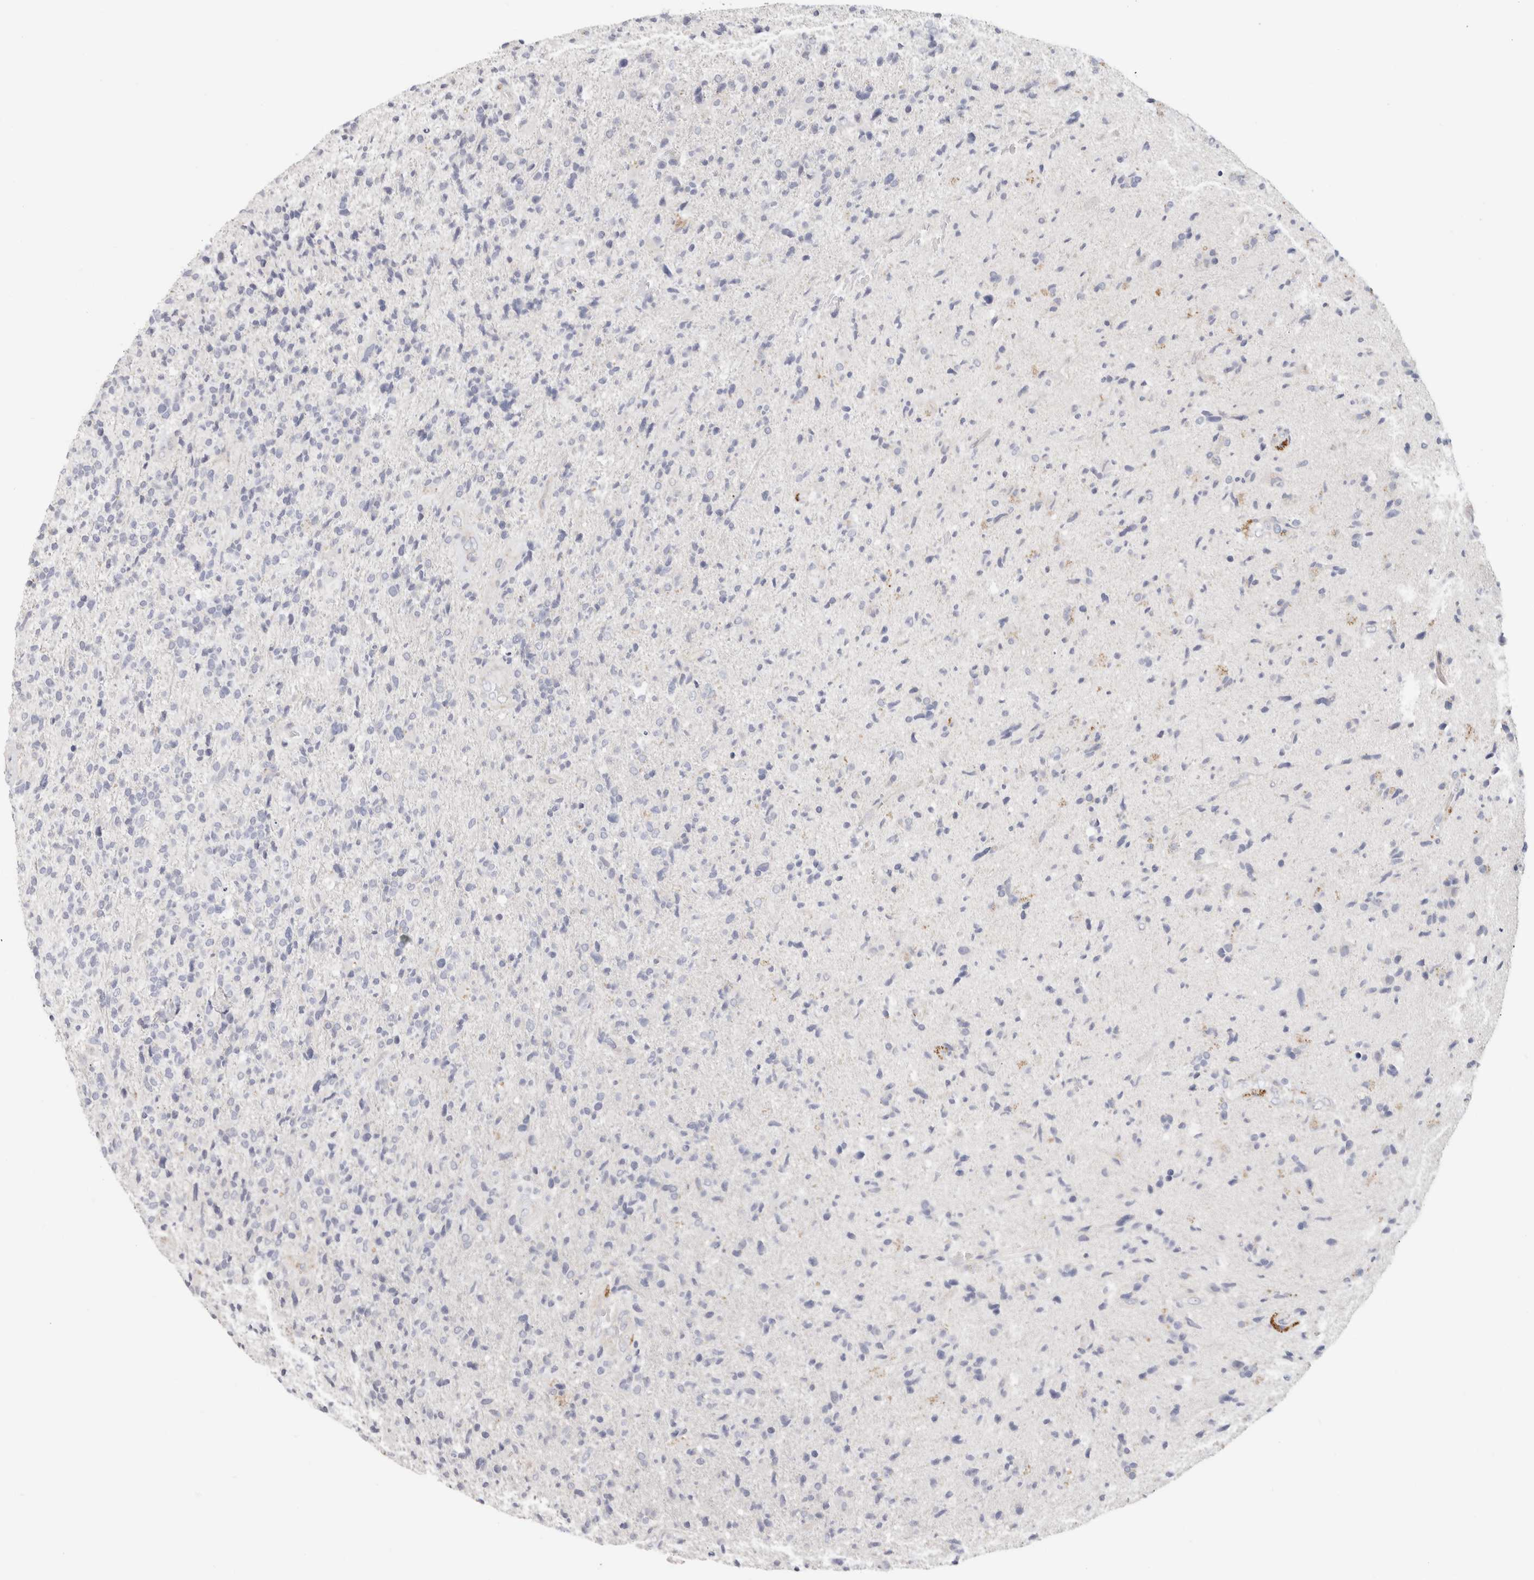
{"staining": {"intensity": "negative", "quantity": "none", "location": "none"}, "tissue": "glioma", "cell_type": "Tumor cells", "image_type": "cancer", "snomed": [{"axis": "morphology", "description": "Glioma, malignant, High grade"}, {"axis": "topography", "description": "Brain"}], "caption": "This is an IHC image of malignant glioma (high-grade). There is no positivity in tumor cells.", "gene": "AFP", "patient": {"sex": "male", "age": 72}}